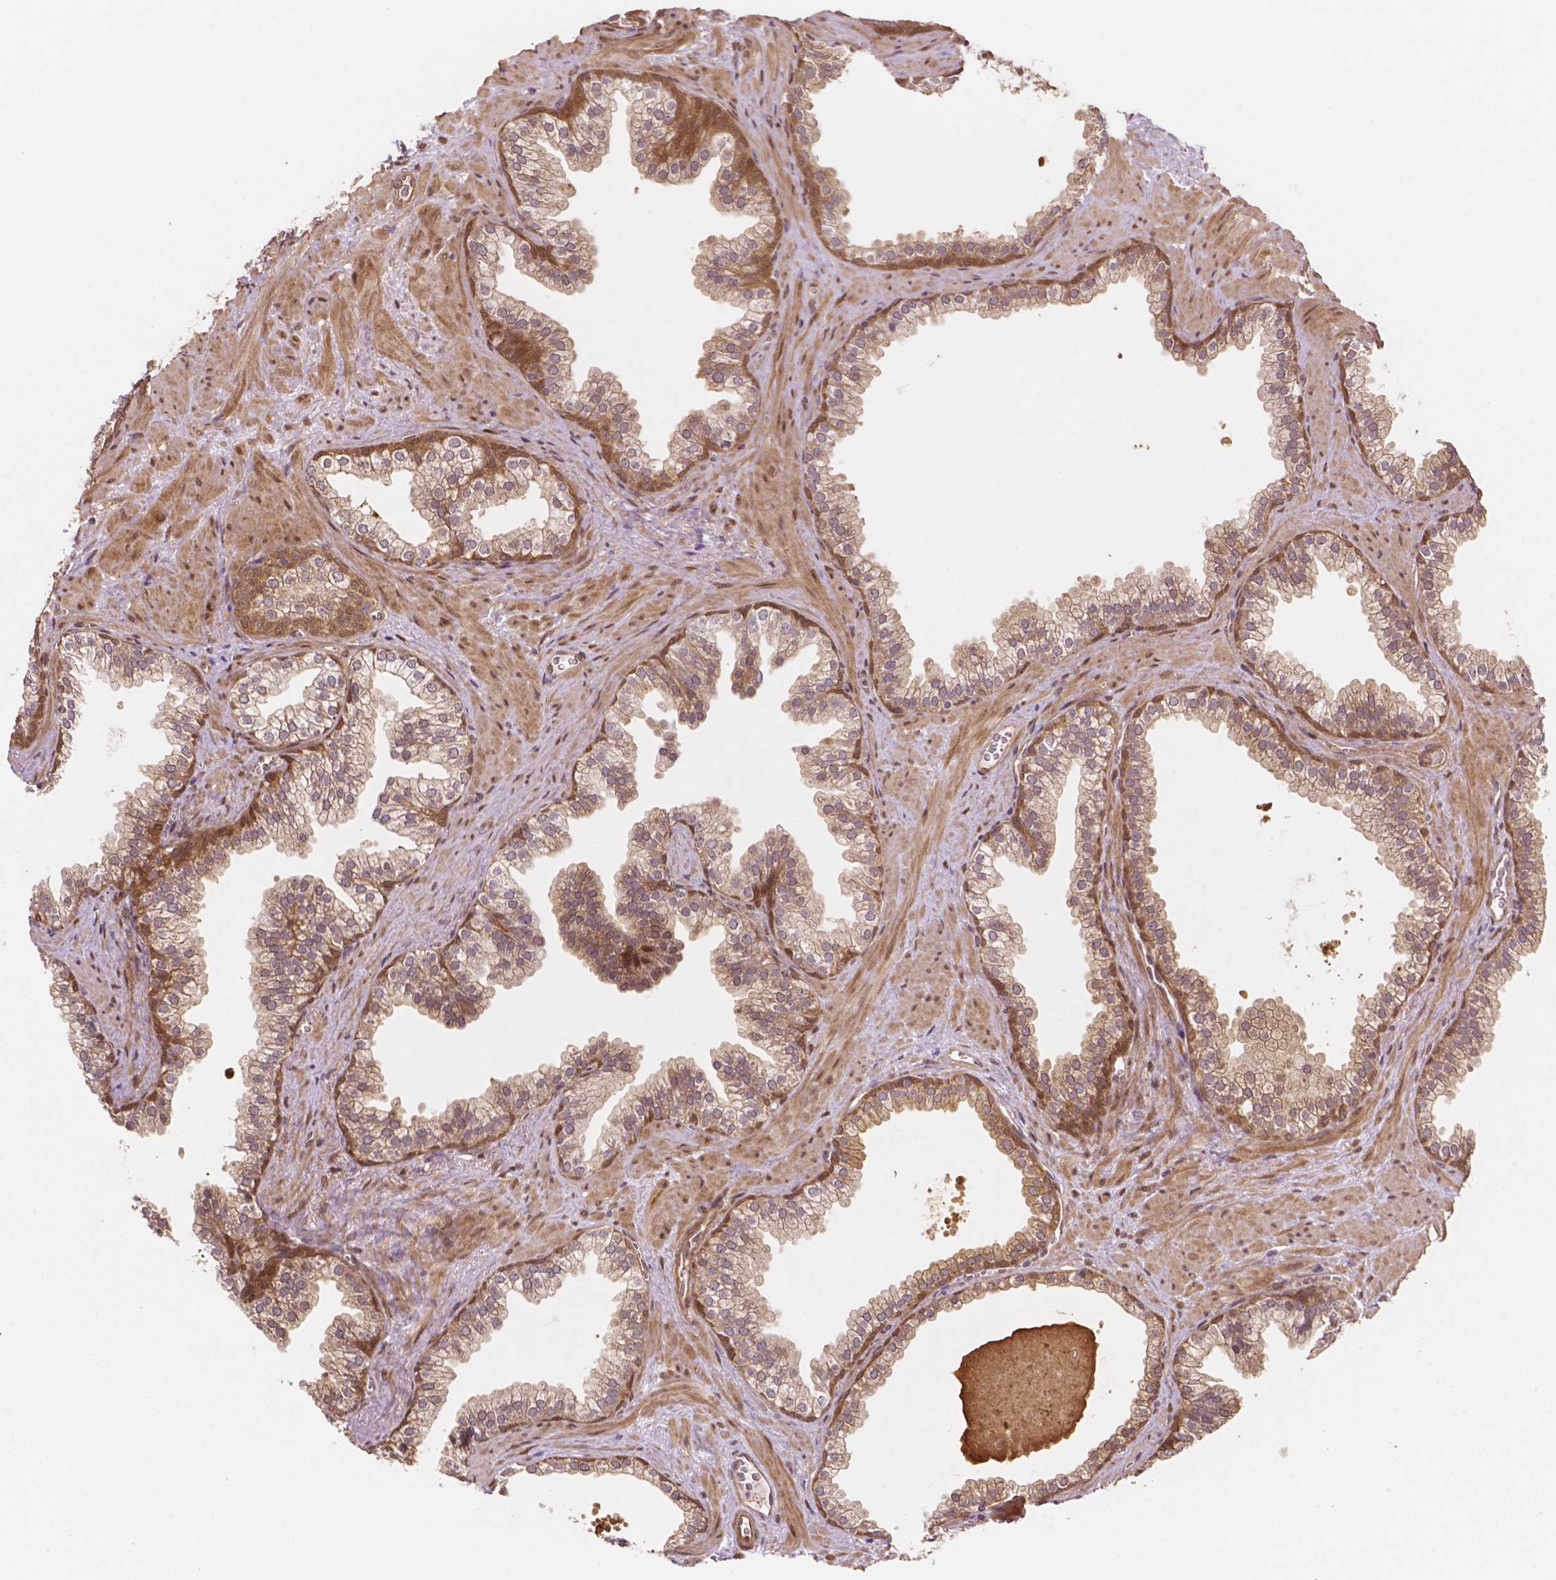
{"staining": {"intensity": "moderate", "quantity": "25%-75%", "location": "cytoplasmic/membranous,nuclear"}, "tissue": "prostate", "cell_type": "Glandular cells", "image_type": "normal", "snomed": [{"axis": "morphology", "description": "Normal tissue, NOS"}, {"axis": "topography", "description": "Prostate"}], "caption": "A histopathology image showing moderate cytoplasmic/membranous,nuclear expression in about 25%-75% of glandular cells in normal prostate, as visualized by brown immunohistochemical staining.", "gene": "YAP1", "patient": {"sex": "male", "age": 79}}